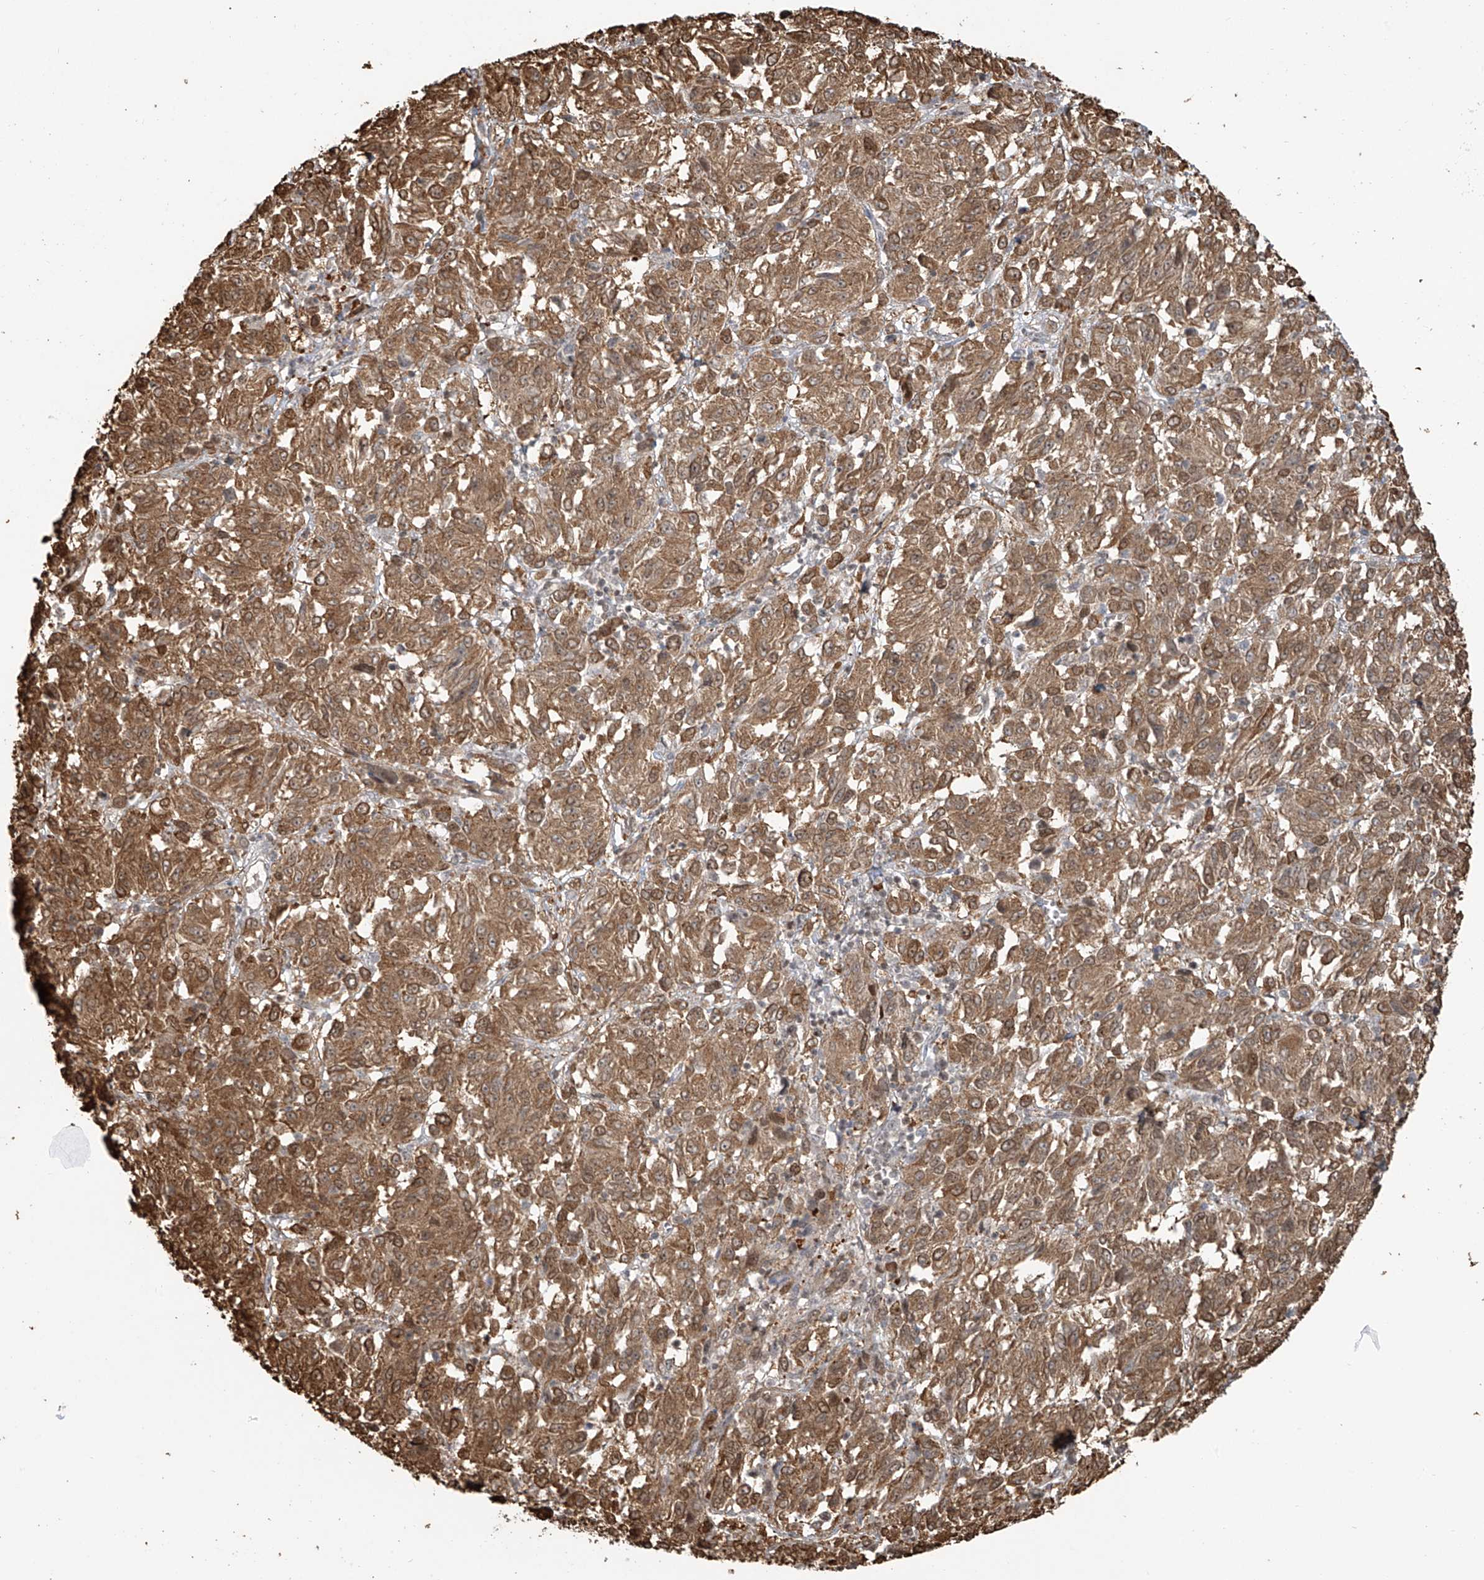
{"staining": {"intensity": "moderate", "quantity": ">75%", "location": "cytoplasmic/membranous"}, "tissue": "melanoma", "cell_type": "Tumor cells", "image_type": "cancer", "snomed": [{"axis": "morphology", "description": "Malignant melanoma, Metastatic site"}, {"axis": "topography", "description": "Lung"}], "caption": "IHC photomicrograph of melanoma stained for a protein (brown), which displays medium levels of moderate cytoplasmic/membranous expression in about >75% of tumor cells.", "gene": "VMP1", "patient": {"sex": "male", "age": 64}}